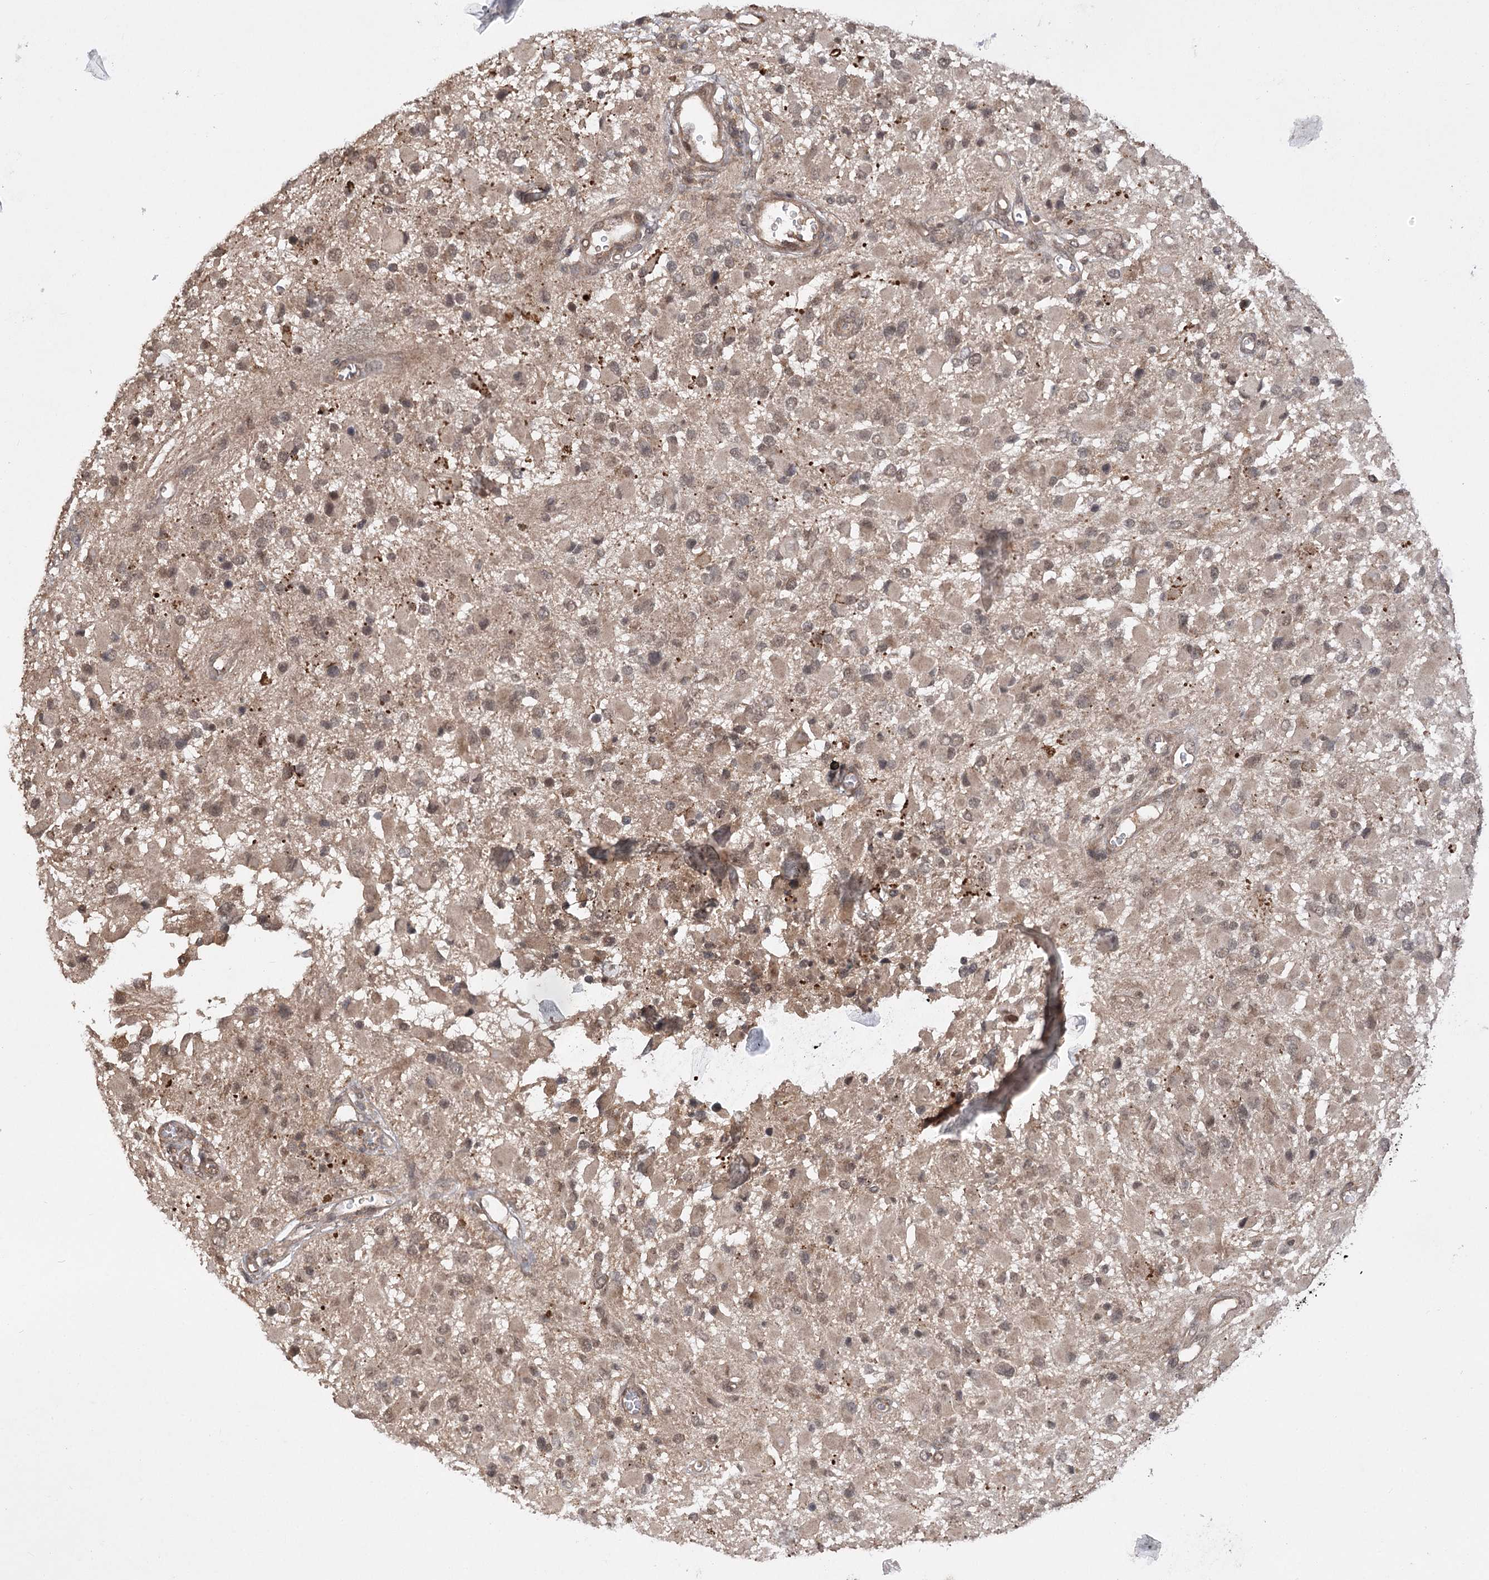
{"staining": {"intensity": "moderate", "quantity": "25%-75%", "location": "cytoplasmic/membranous"}, "tissue": "glioma", "cell_type": "Tumor cells", "image_type": "cancer", "snomed": [{"axis": "morphology", "description": "Glioma, malignant, High grade"}, {"axis": "topography", "description": "Brain"}], "caption": "Moderate cytoplasmic/membranous expression is seen in approximately 25%-75% of tumor cells in high-grade glioma (malignant).", "gene": "TENM2", "patient": {"sex": "male", "age": 53}}